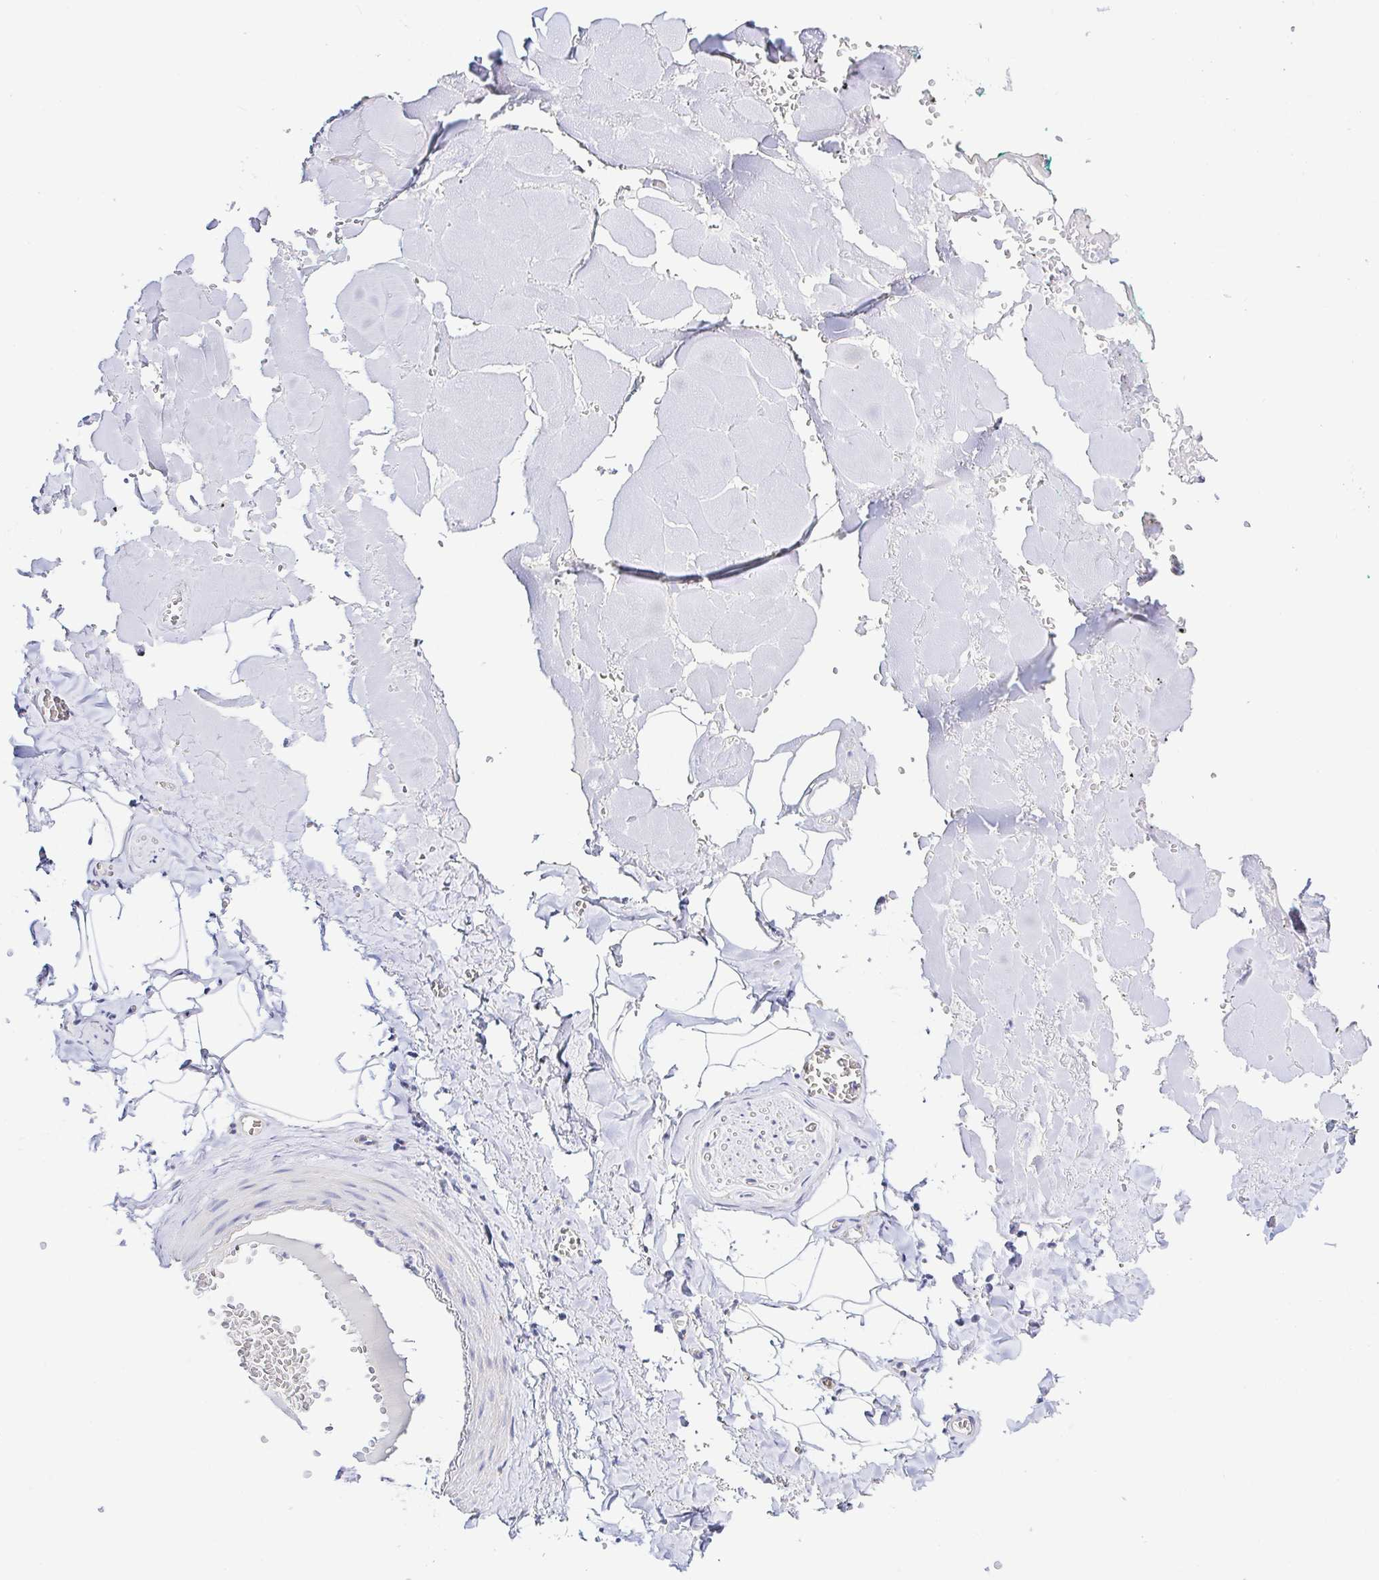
{"staining": {"intensity": "negative", "quantity": "none", "location": "none"}, "tissue": "adipose tissue", "cell_type": "Adipocytes", "image_type": "normal", "snomed": [{"axis": "morphology", "description": "Normal tissue, NOS"}, {"axis": "topography", "description": "Vulva"}, {"axis": "topography", "description": "Peripheral nerve tissue"}], "caption": "Immunohistochemistry histopathology image of normal adipose tissue stained for a protein (brown), which reveals no positivity in adipocytes.", "gene": "ARL4D", "patient": {"sex": "female", "age": 66}}